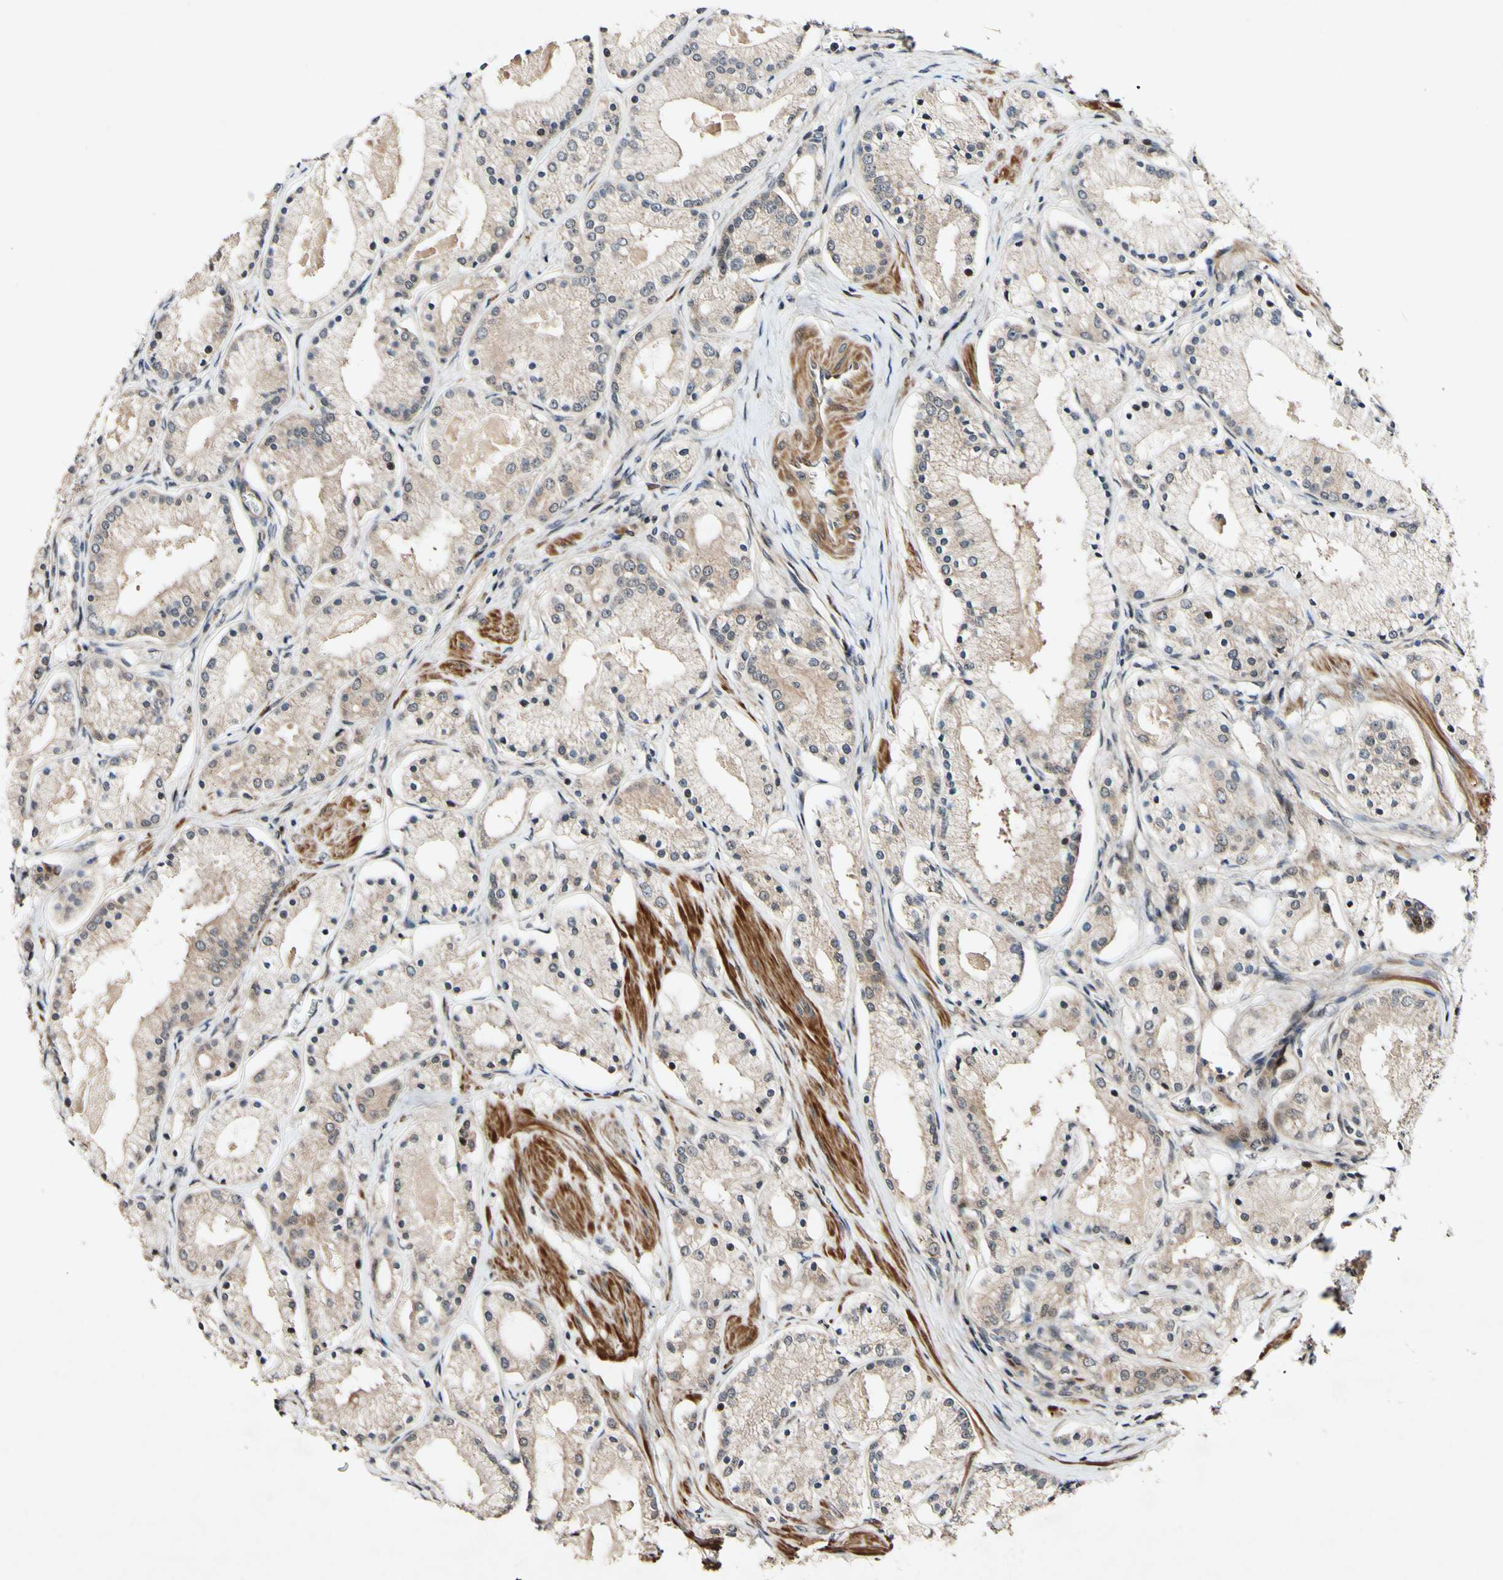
{"staining": {"intensity": "weak", "quantity": ">75%", "location": "cytoplasmic/membranous"}, "tissue": "prostate cancer", "cell_type": "Tumor cells", "image_type": "cancer", "snomed": [{"axis": "morphology", "description": "Adenocarcinoma, High grade"}, {"axis": "topography", "description": "Prostate"}], "caption": "Prostate cancer (high-grade adenocarcinoma) was stained to show a protein in brown. There is low levels of weak cytoplasmic/membranous positivity in approximately >75% of tumor cells. Using DAB (brown) and hematoxylin (blue) stains, captured at high magnification using brightfield microscopy.", "gene": "CSNK1E", "patient": {"sex": "male", "age": 66}}